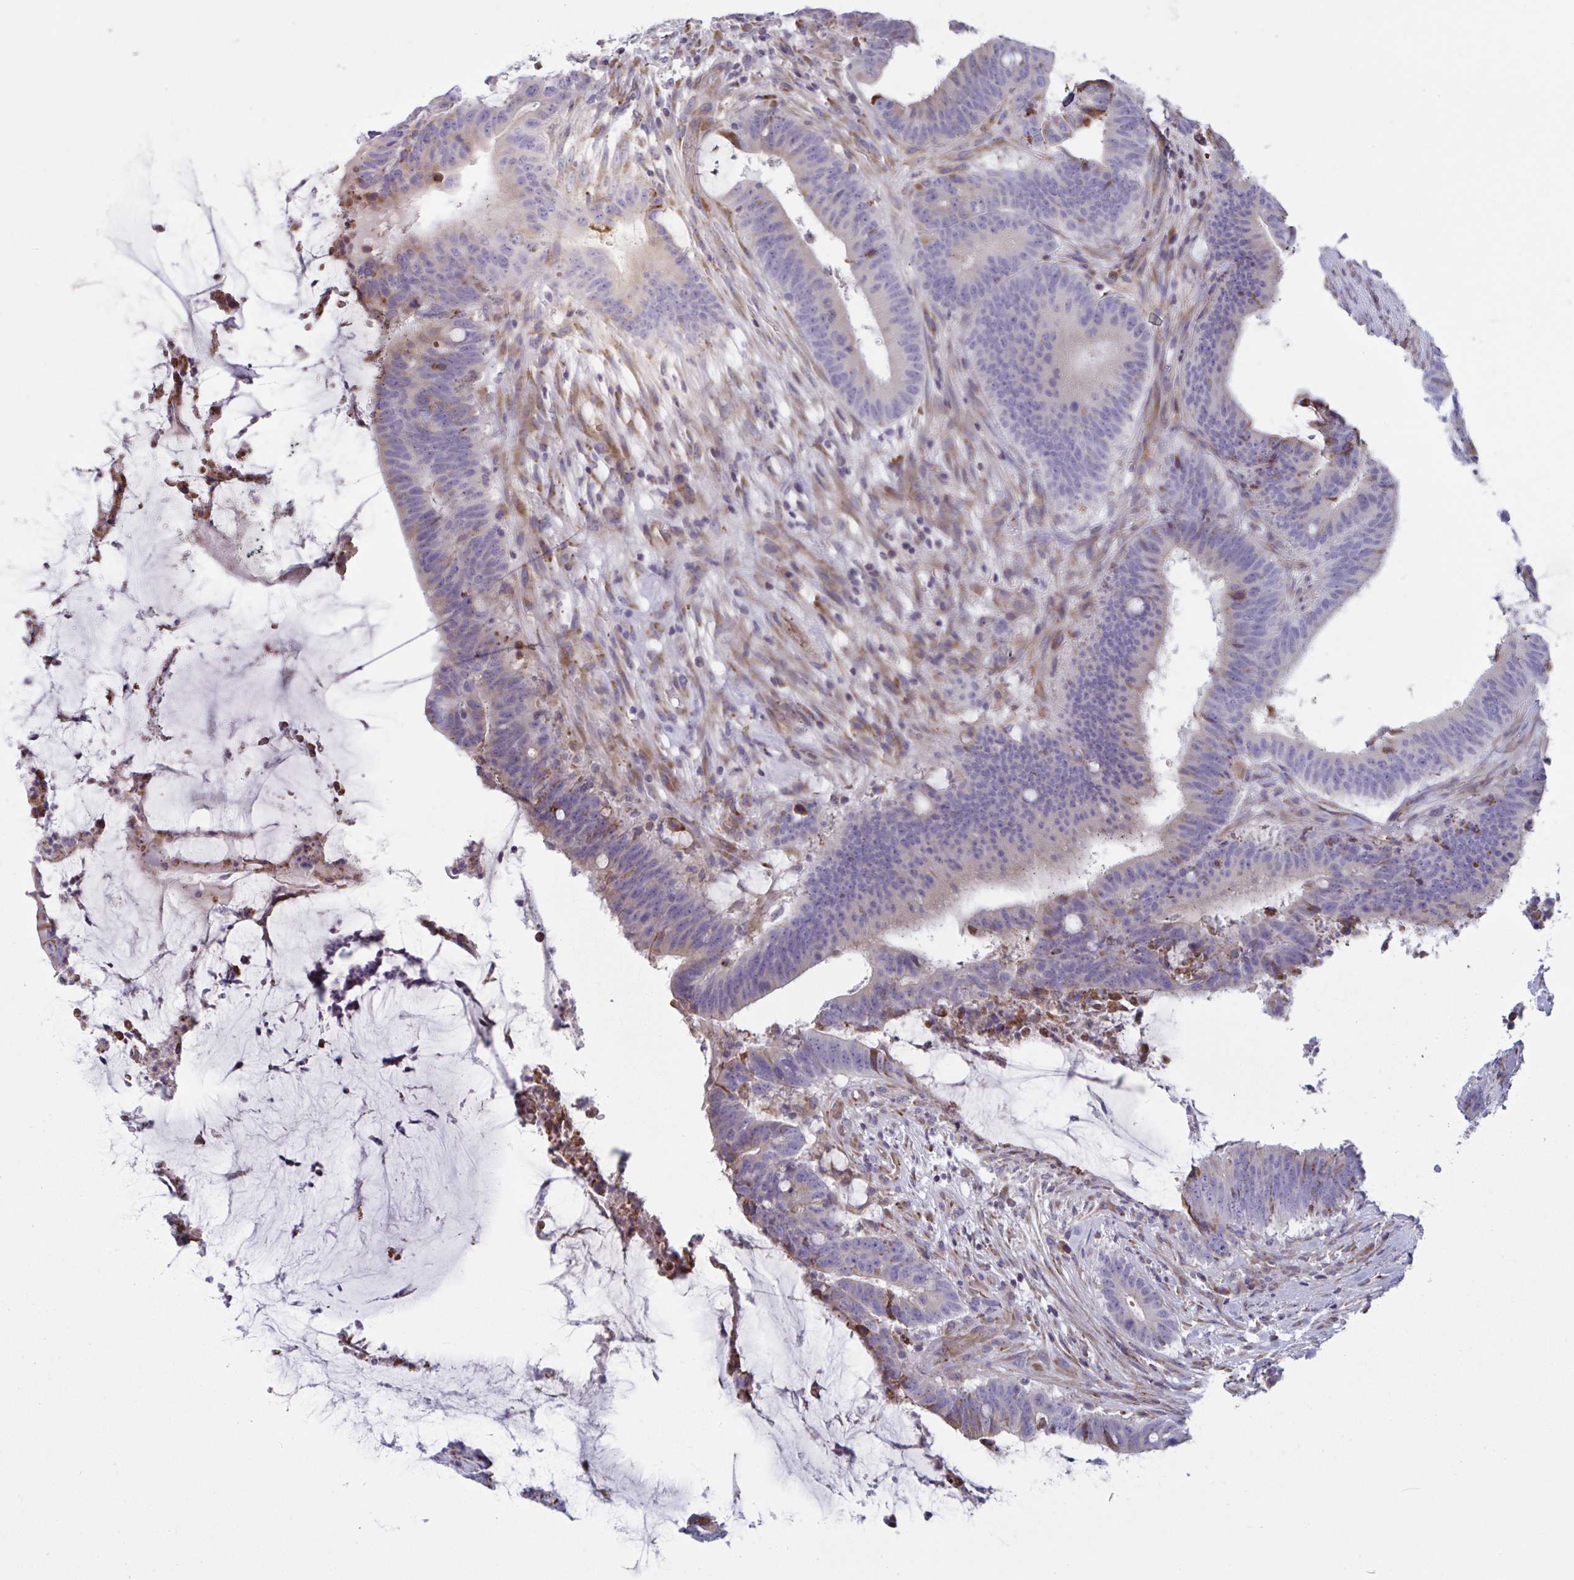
{"staining": {"intensity": "weak", "quantity": "<25%", "location": "cytoplasmic/membranous"}, "tissue": "colorectal cancer", "cell_type": "Tumor cells", "image_type": "cancer", "snomed": [{"axis": "morphology", "description": "Adenocarcinoma, NOS"}, {"axis": "topography", "description": "Colon"}], "caption": "An image of human colorectal cancer (adenocarcinoma) is negative for staining in tumor cells. The staining is performed using DAB brown chromogen with nuclei counter-stained in using hematoxylin.", "gene": "MYMK", "patient": {"sex": "female", "age": 43}}